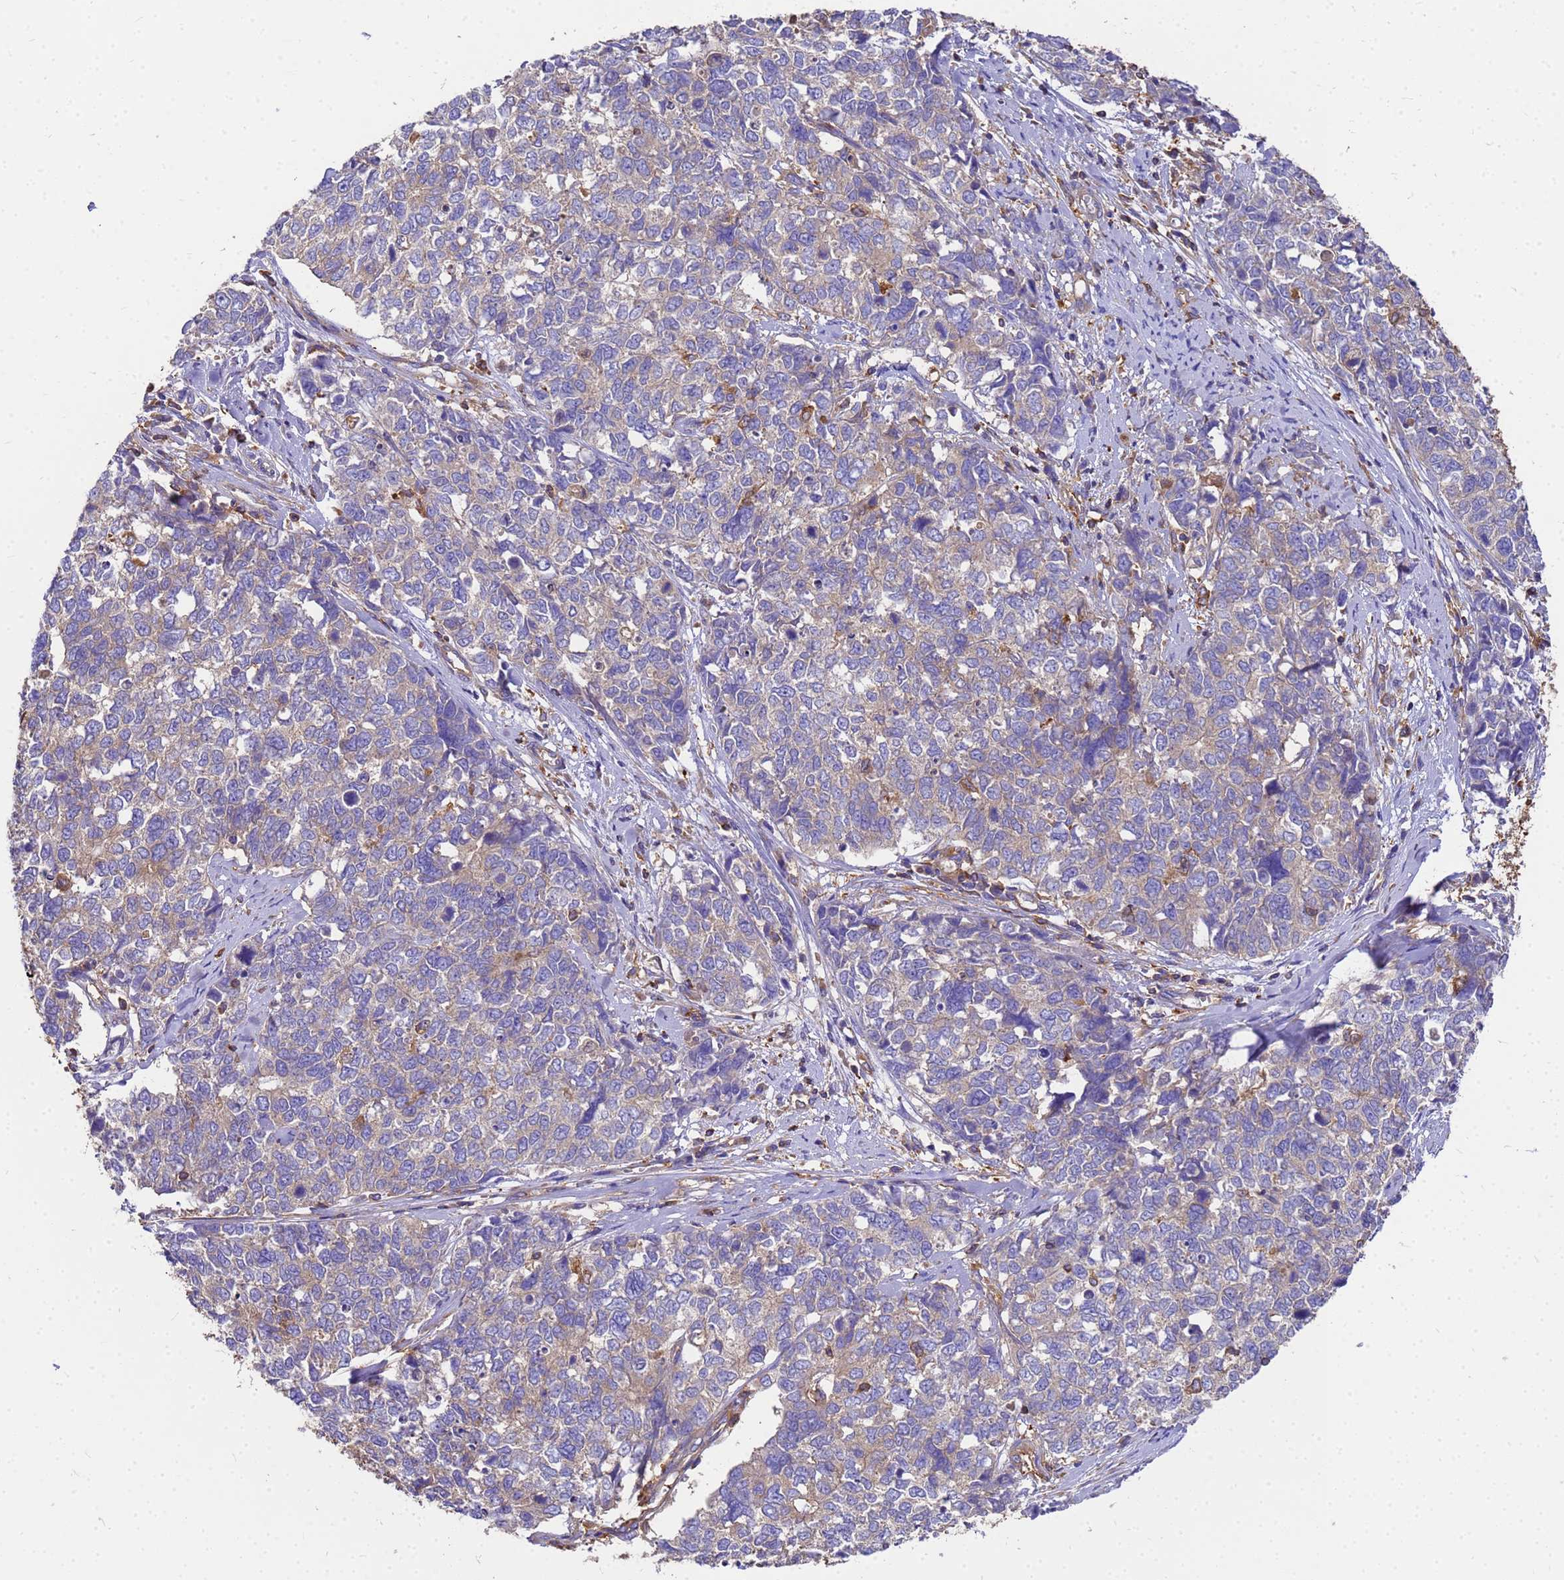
{"staining": {"intensity": "weak", "quantity": "<25%", "location": "cytoplasmic/membranous"}, "tissue": "cervical cancer", "cell_type": "Tumor cells", "image_type": "cancer", "snomed": [{"axis": "morphology", "description": "Squamous cell carcinoma, NOS"}, {"axis": "topography", "description": "Cervix"}], "caption": "DAB (3,3'-diaminobenzidine) immunohistochemical staining of human cervical squamous cell carcinoma demonstrates no significant positivity in tumor cells.", "gene": "ZNF235", "patient": {"sex": "female", "age": 63}}